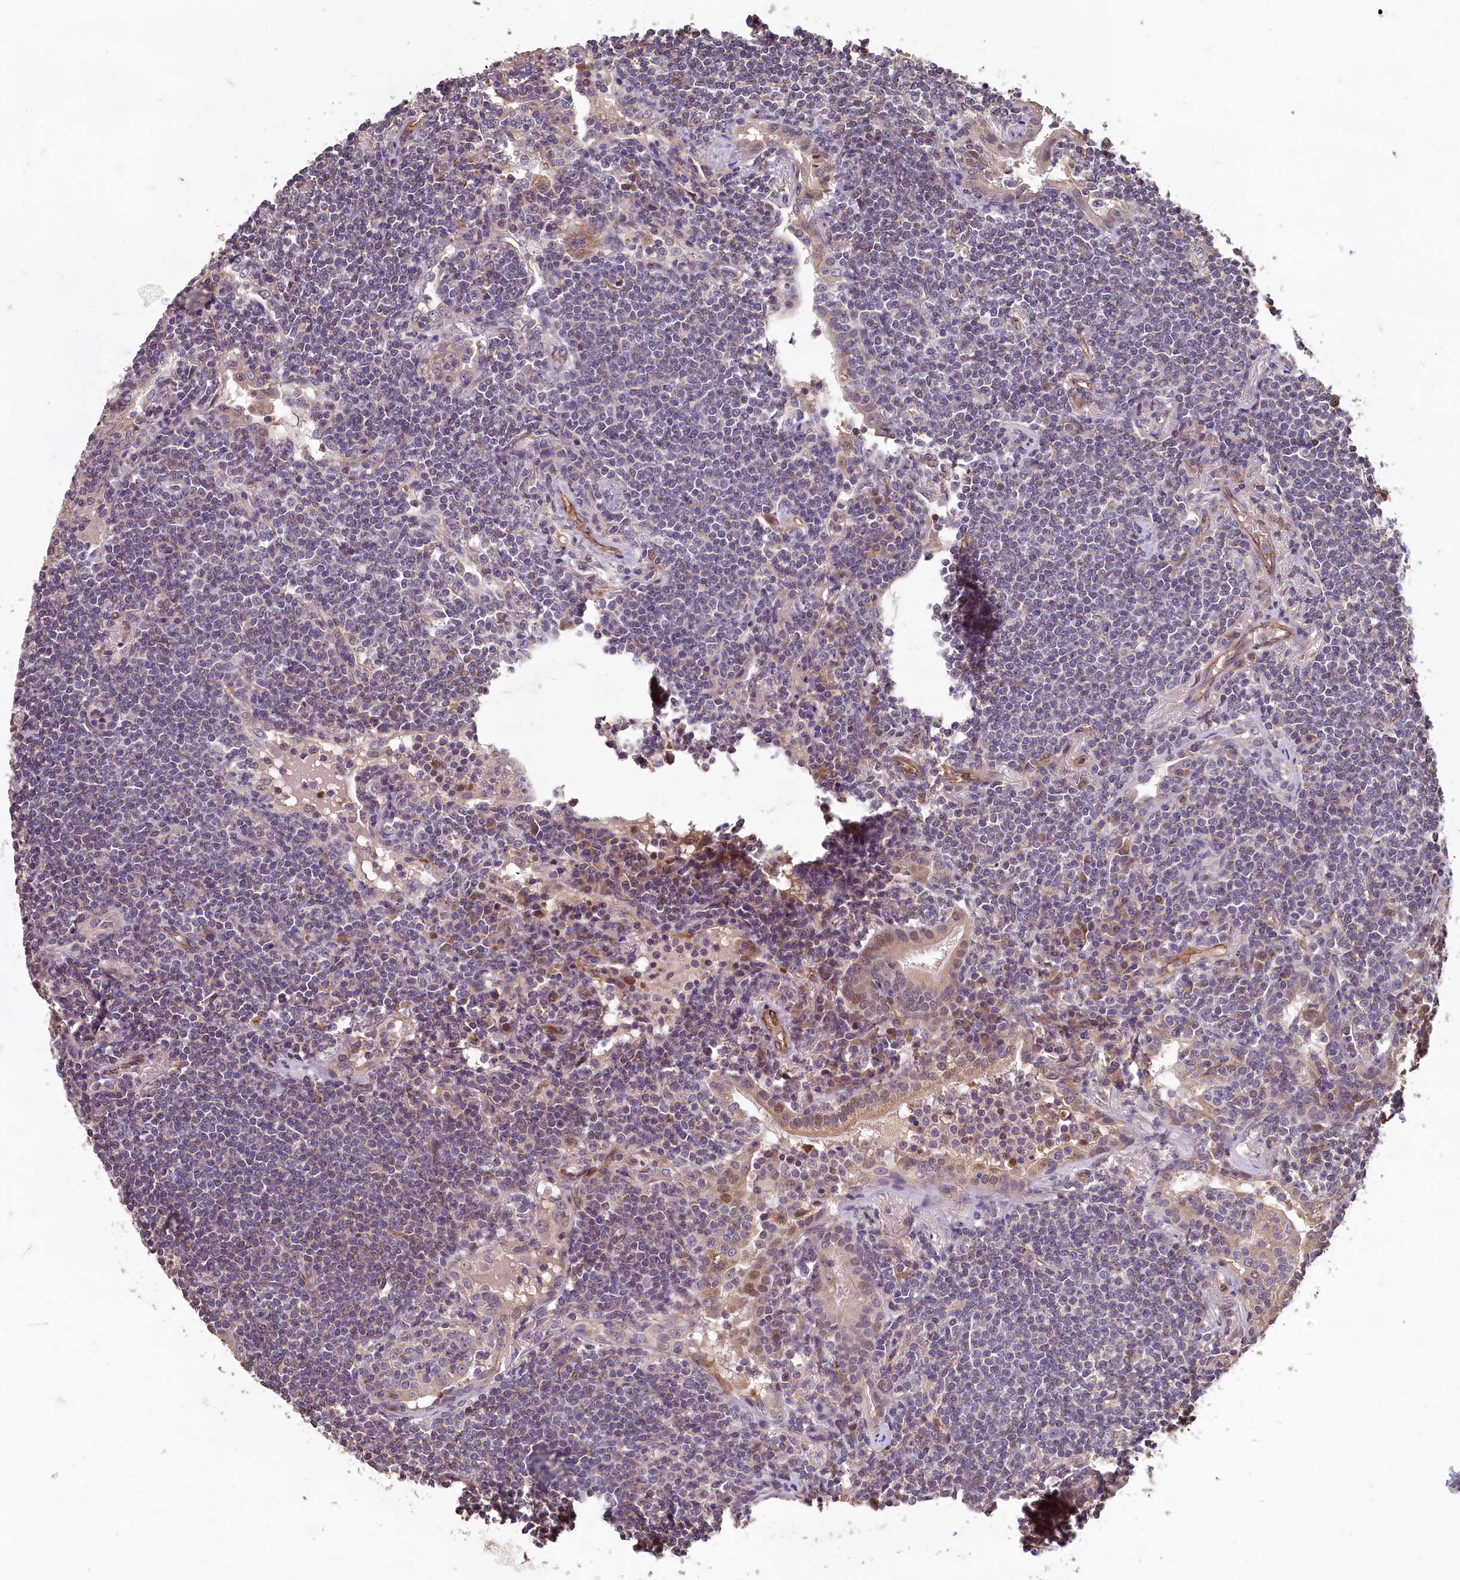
{"staining": {"intensity": "negative", "quantity": "none", "location": "none"}, "tissue": "lymphoma", "cell_type": "Tumor cells", "image_type": "cancer", "snomed": [{"axis": "morphology", "description": "Malignant lymphoma, non-Hodgkin's type, Low grade"}, {"axis": "topography", "description": "Lung"}], "caption": "An IHC micrograph of low-grade malignant lymphoma, non-Hodgkin's type is shown. There is no staining in tumor cells of low-grade malignant lymphoma, non-Hodgkin's type.", "gene": "ACSBG1", "patient": {"sex": "female", "age": 71}}